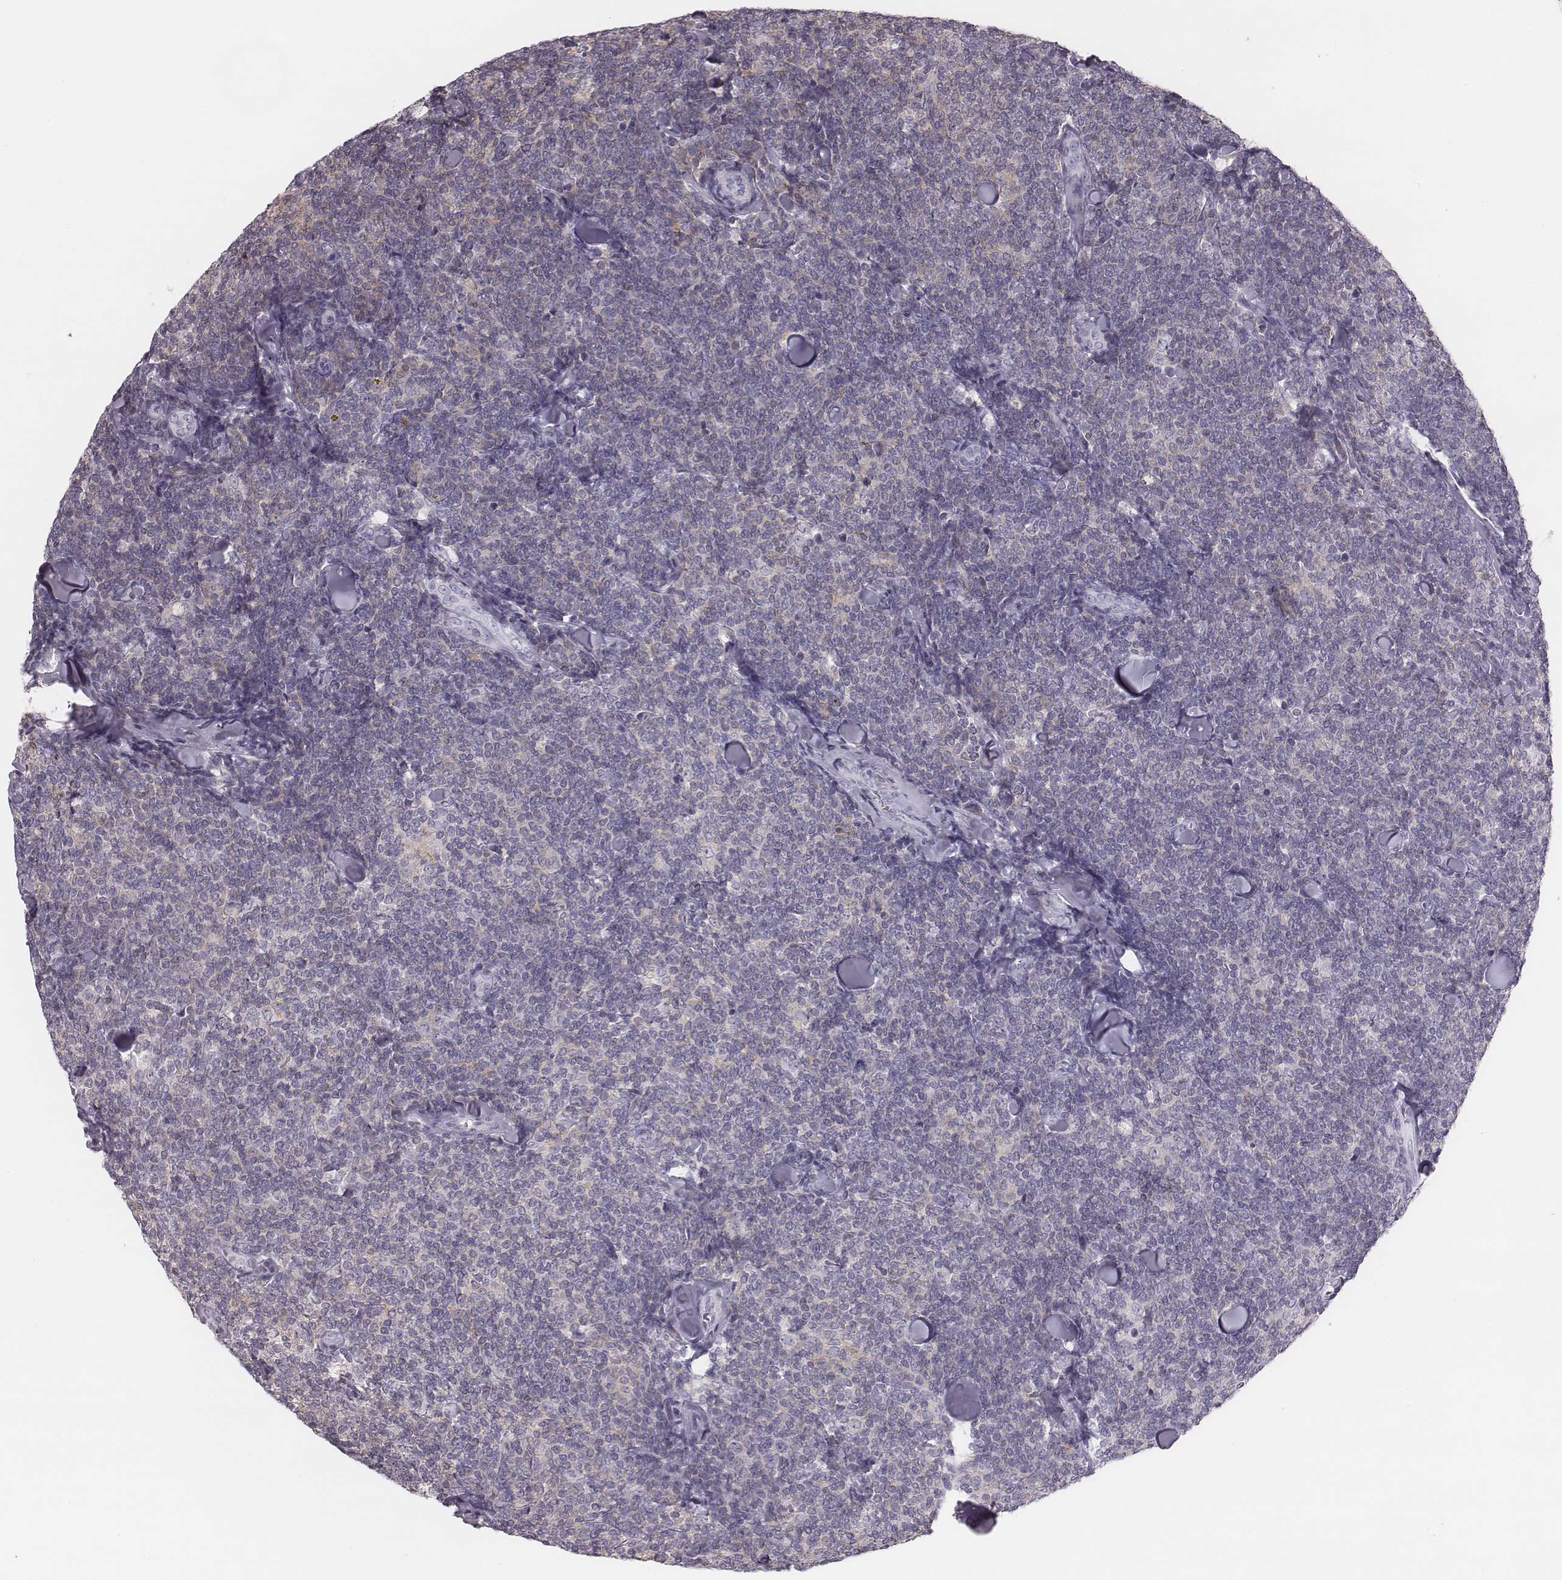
{"staining": {"intensity": "negative", "quantity": "none", "location": "none"}, "tissue": "lymphoma", "cell_type": "Tumor cells", "image_type": "cancer", "snomed": [{"axis": "morphology", "description": "Malignant lymphoma, non-Hodgkin's type, Low grade"}, {"axis": "topography", "description": "Lymph node"}], "caption": "Tumor cells show no significant protein expression in low-grade malignant lymphoma, non-Hodgkin's type.", "gene": "ZNF365", "patient": {"sex": "female", "age": 56}}